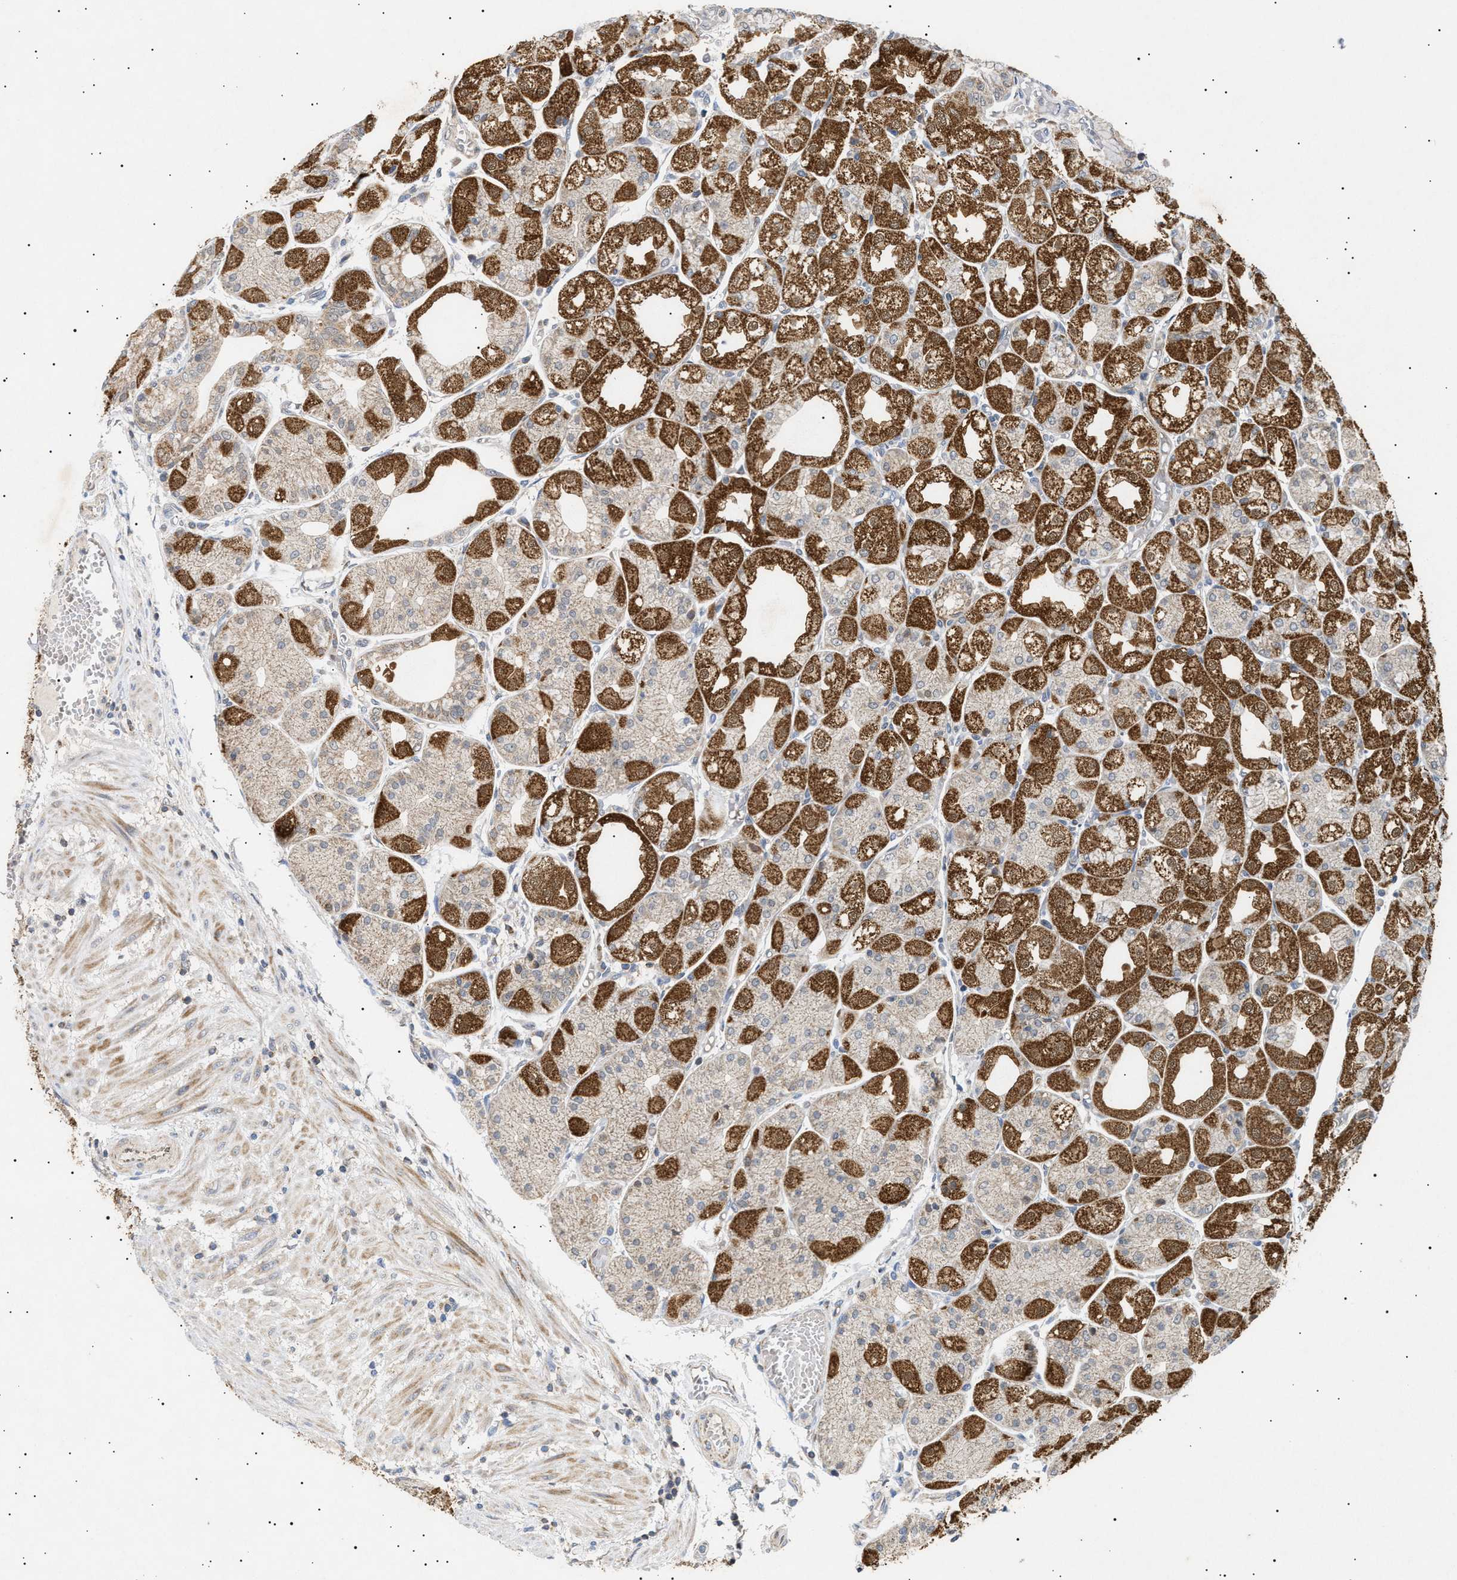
{"staining": {"intensity": "strong", "quantity": "25%-75%", "location": "cytoplasmic/membranous"}, "tissue": "stomach", "cell_type": "Glandular cells", "image_type": "normal", "snomed": [{"axis": "morphology", "description": "Normal tissue, NOS"}, {"axis": "topography", "description": "Stomach, upper"}], "caption": "Immunohistochemistry histopathology image of normal human stomach stained for a protein (brown), which exhibits high levels of strong cytoplasmic/membranous expression in about 25%-75% of glandular cells.", "gene": "SIRT5", "patient": {"sex": "male", "age": 72}}